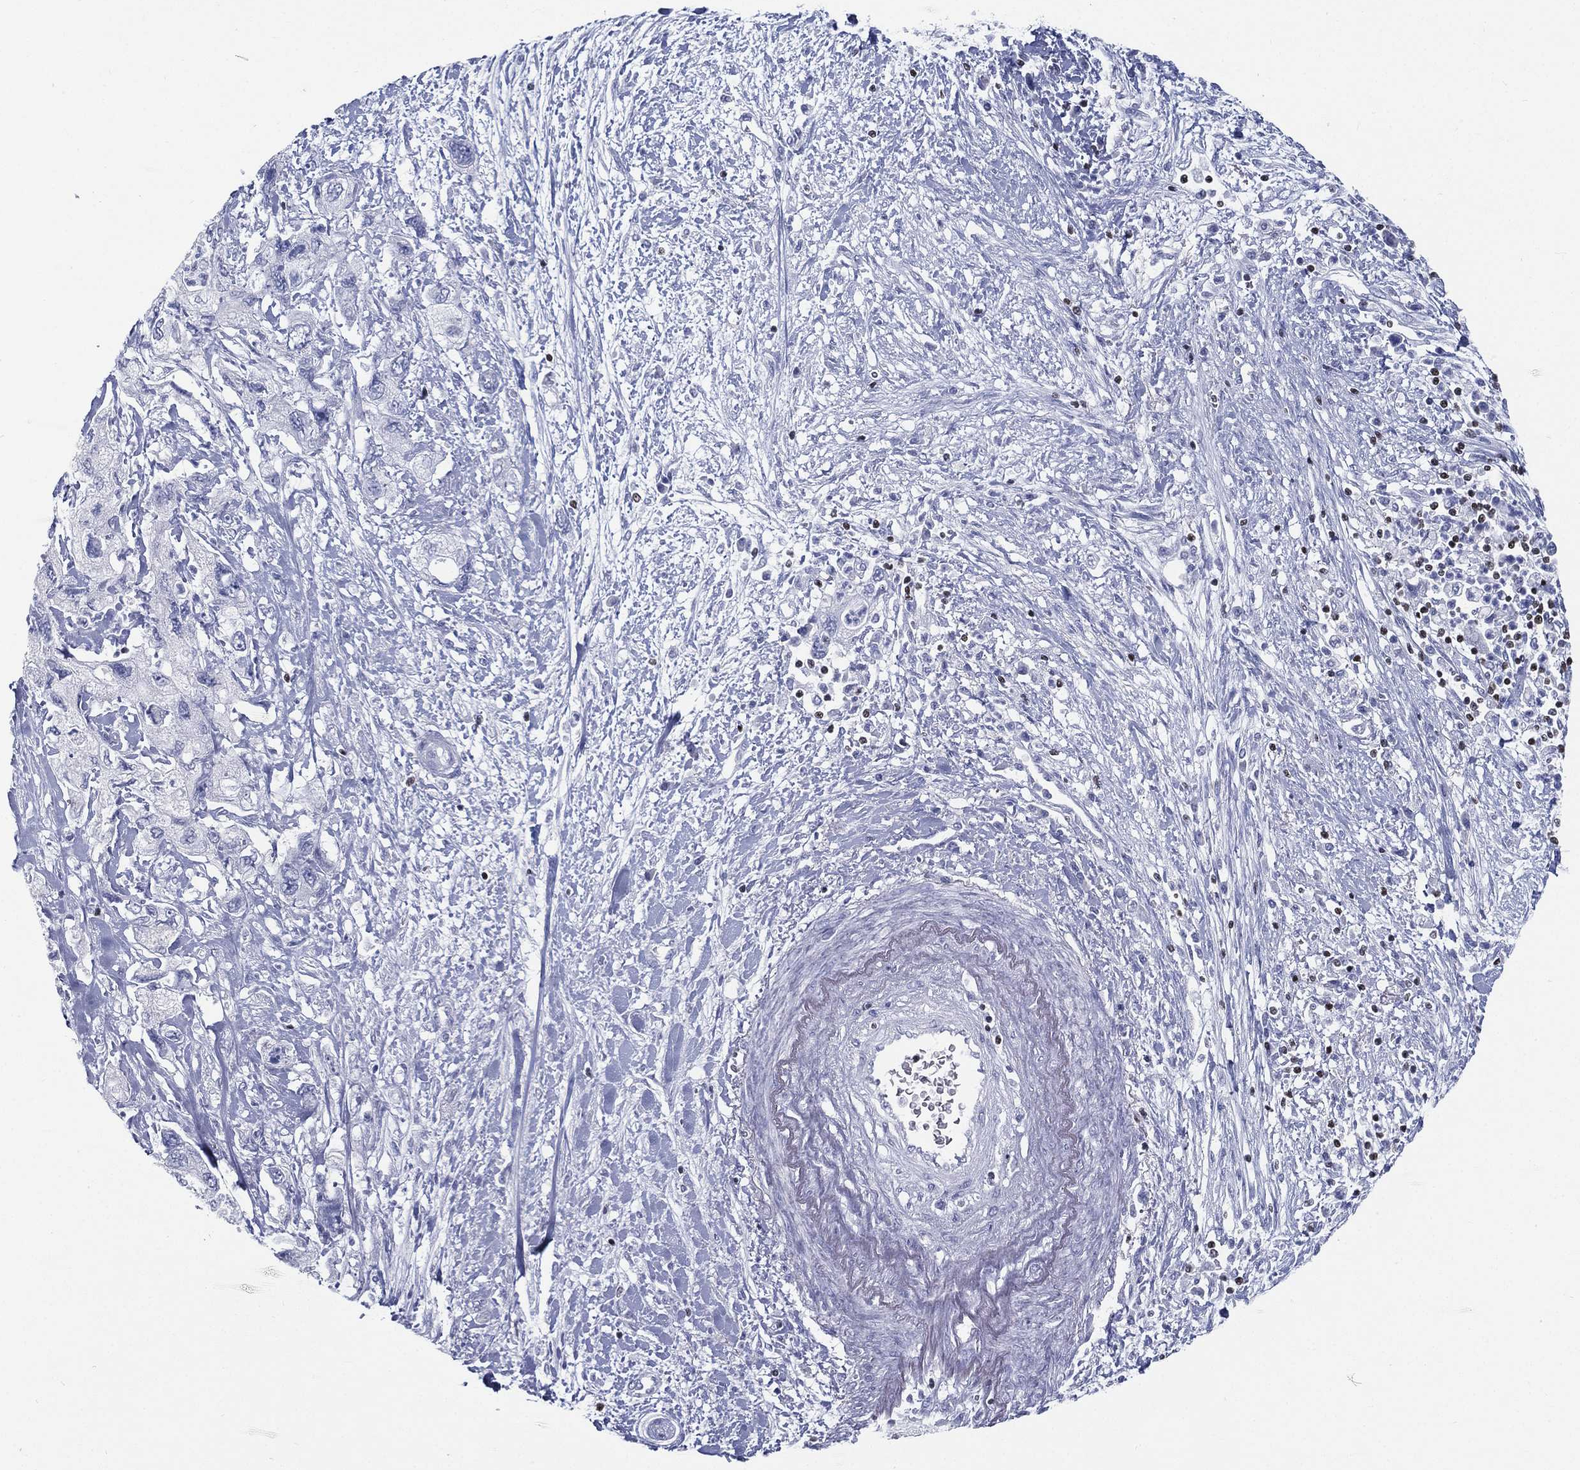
{"staining": {"intensity": "negative", "quantity": "none", "location": "none"}, "tissue": "pancreatic cancer", "cell_type": "Tumor cells", "image_type": "cancer", "snomed": [{"axis": "morphology", "description": "Adenocarcinoma, NOS"}, {"axis": "topography", "description": "Pancreas"}], "caption": "Protein analysis of pancreatic cancer exhibits no significant positivity in tumor cells.", "gene": "PYHIN1", "patient": {"sex": "female", "age": 73}}